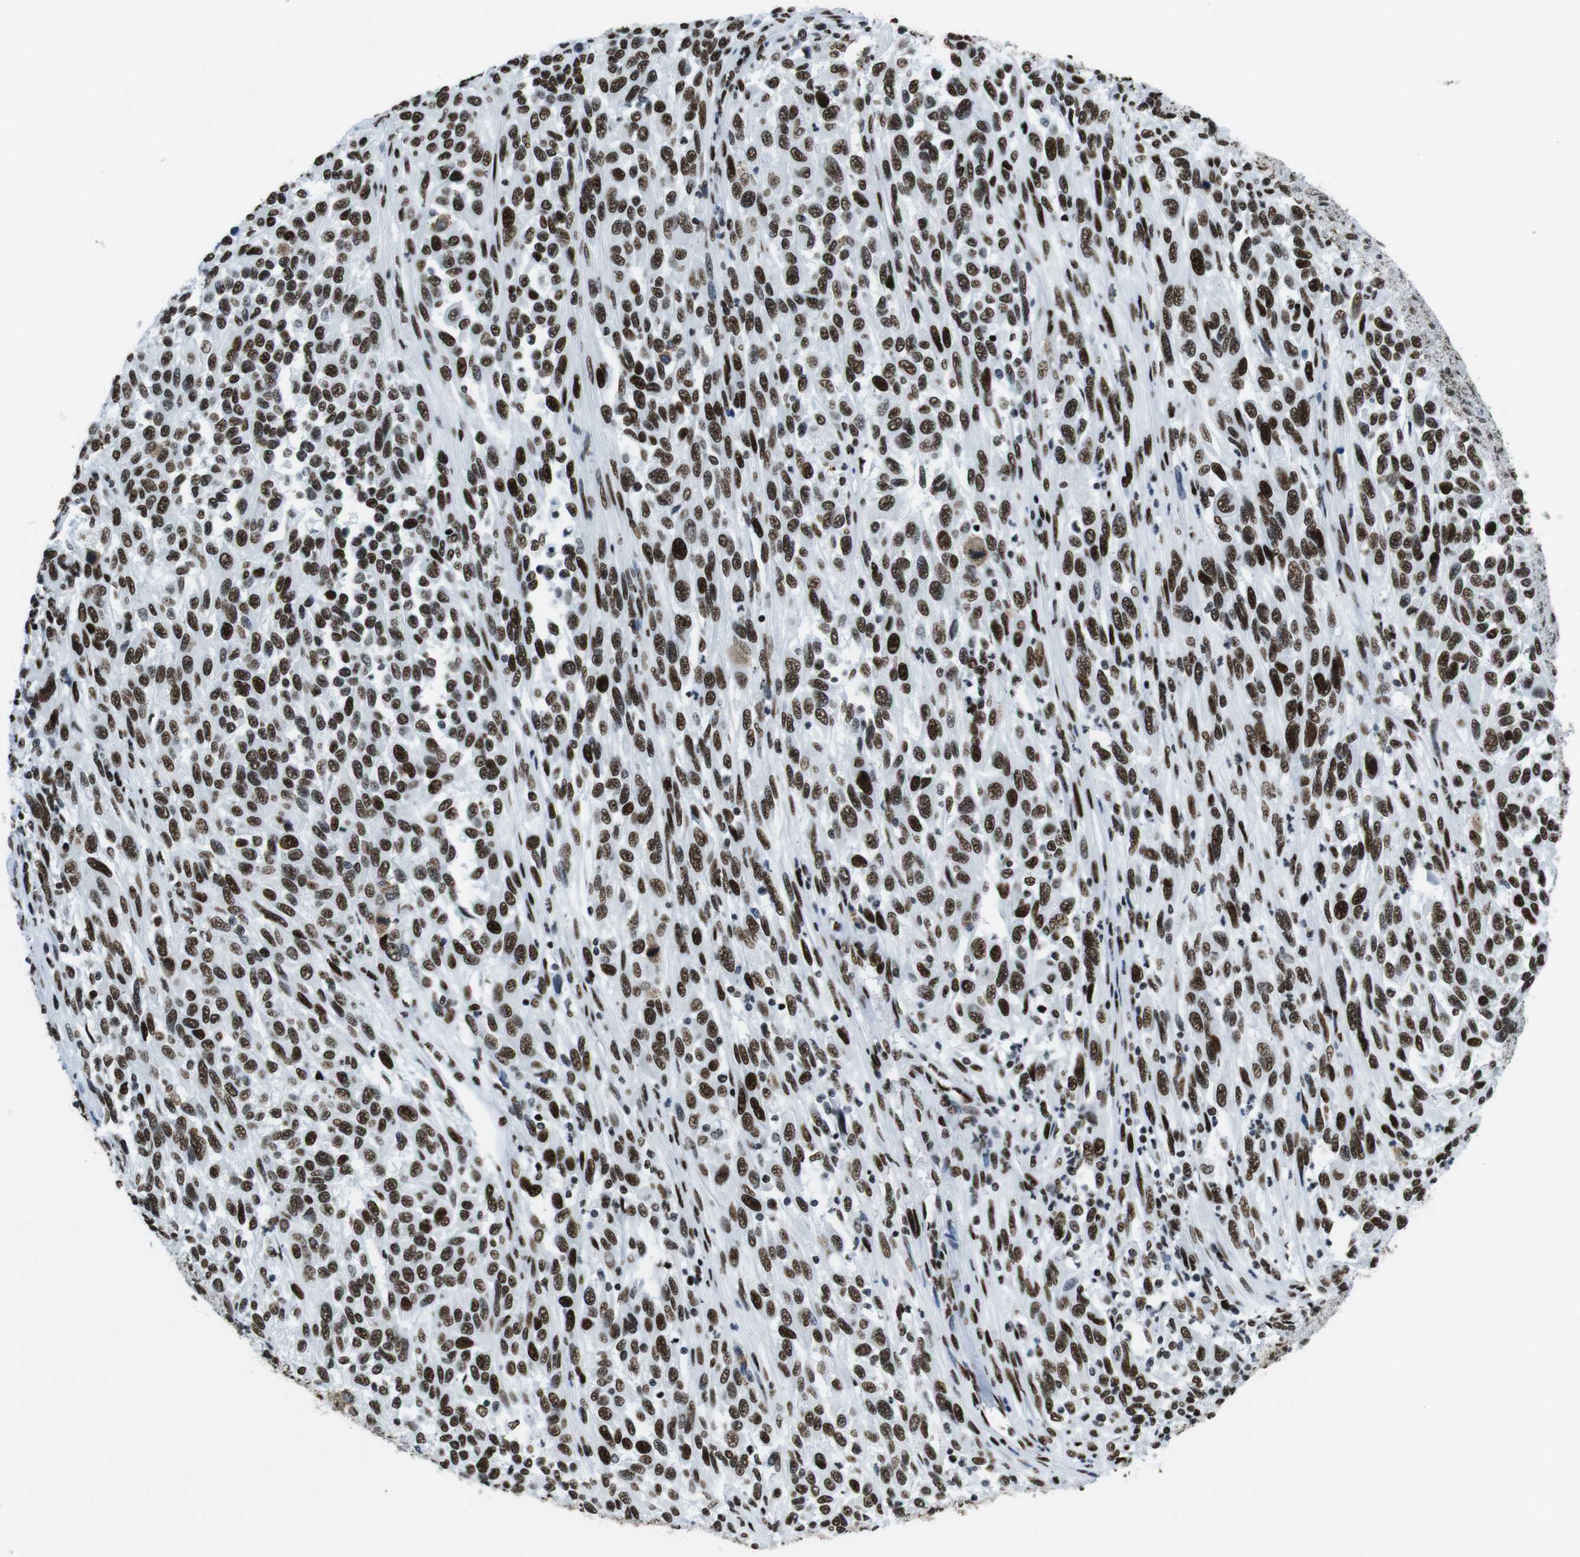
{"staining": {"intensity": "strong", "quantity": ">75%", "location": "nuclear"}, "tissue": "melanoma", "cell_type": "Tumor cells", "image_type": "cancer", "snomed": [{"axis": "morphology", "description": "Malignant melanoma, Metastatic site"}, {"axis": "topography", "description": "Lymph node"}], "caption": "Human melanoma stained with a protein marker exhibits strong staining in tumor cells.", "gene": "CITED2", "patient": {"sex": "male", "age": 61}}